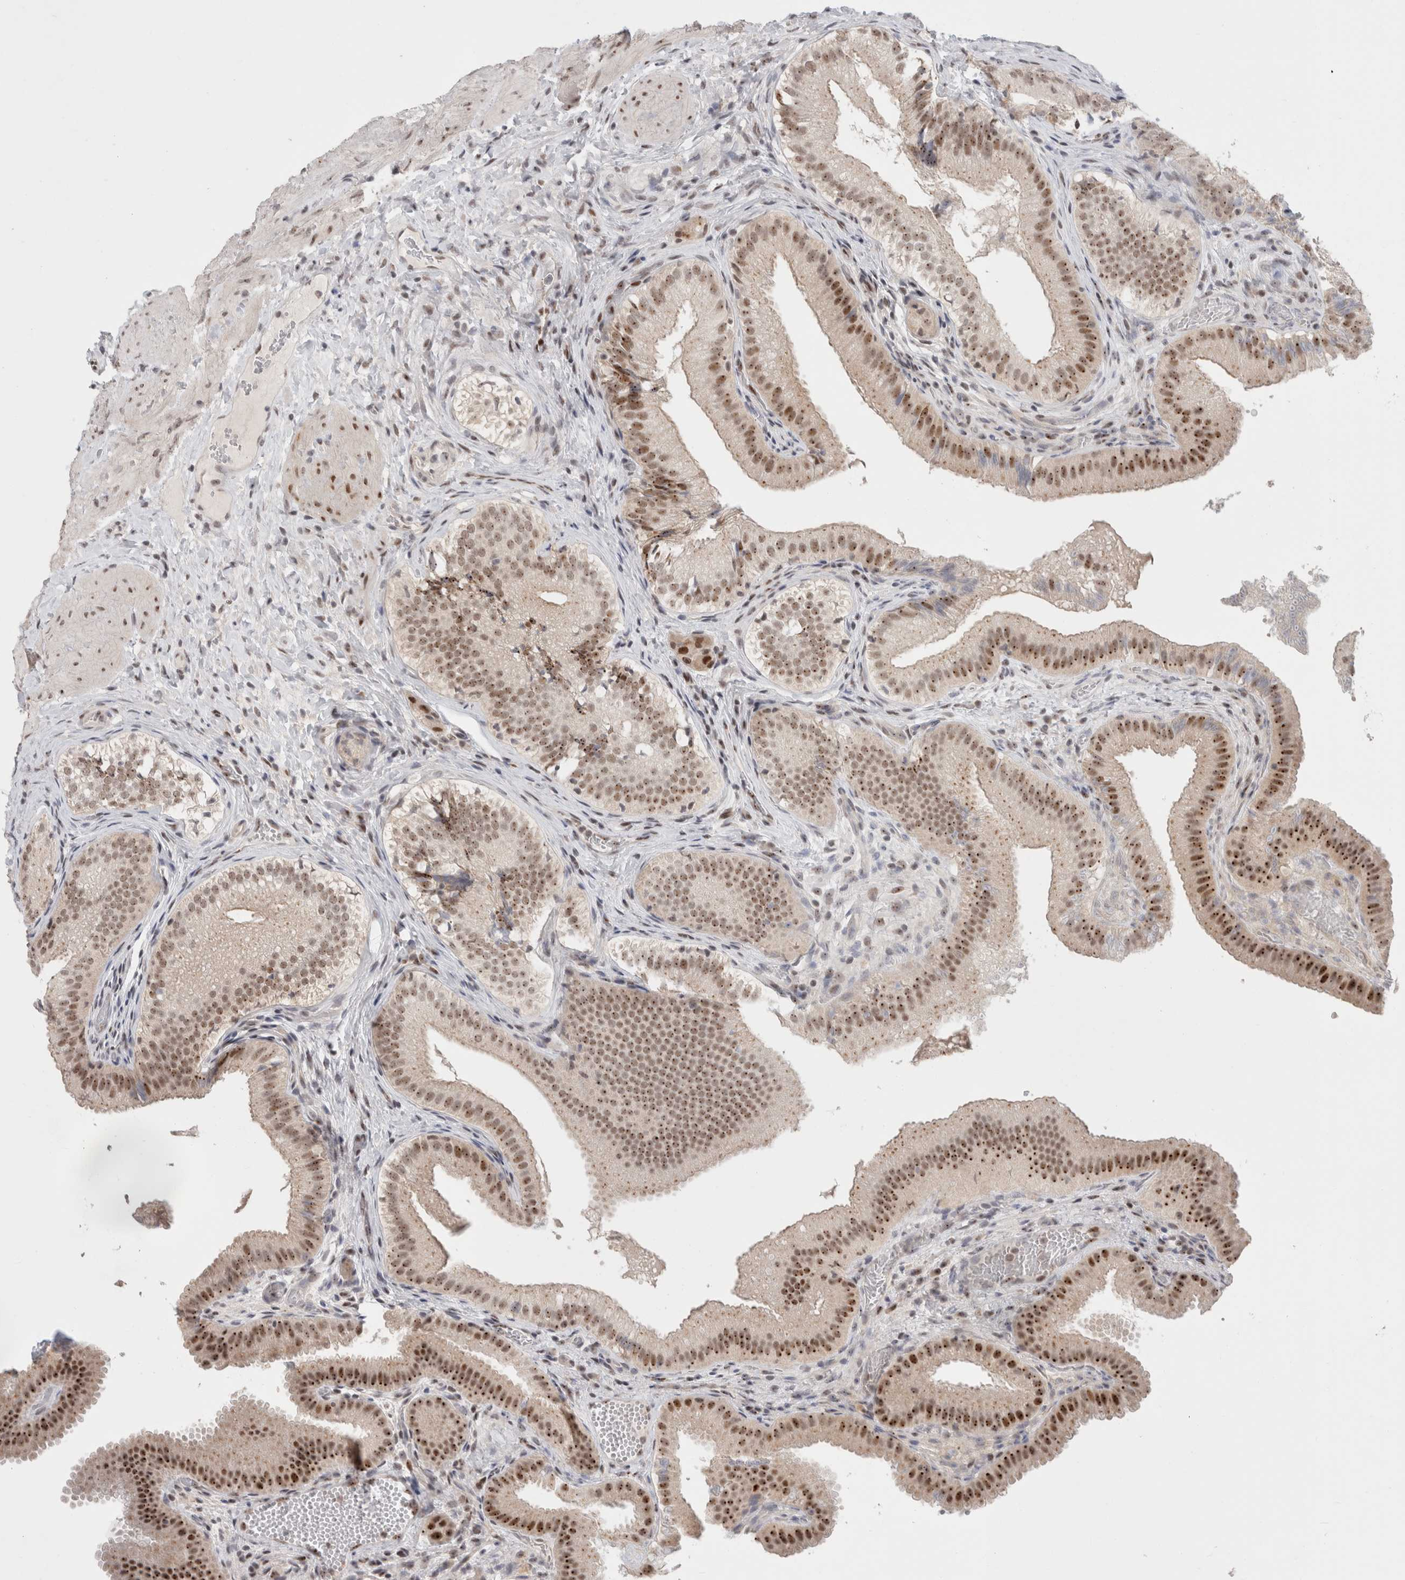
{"staining": {"intensity": "strong", "quantity": ">75%", "location": "nuclear"}, "tissue": "gallbladder", "cell_type": "Glandular cells", "image_type": "normal", "snomed": [{"axis": "morphology", "description": "Normal tissue, NOS"}, {"axis": "topography", "description": "Gallbladder"}], "caption": "This image shows normal gallbladder stained with immunohistochemistry to label a protein in brown. The nuclear of glandular cells show strong positivity for the protein. Nuclei are counter-stained blue.", "gene": "SENP6", "patient": {"sex": "female", "age": 30}}